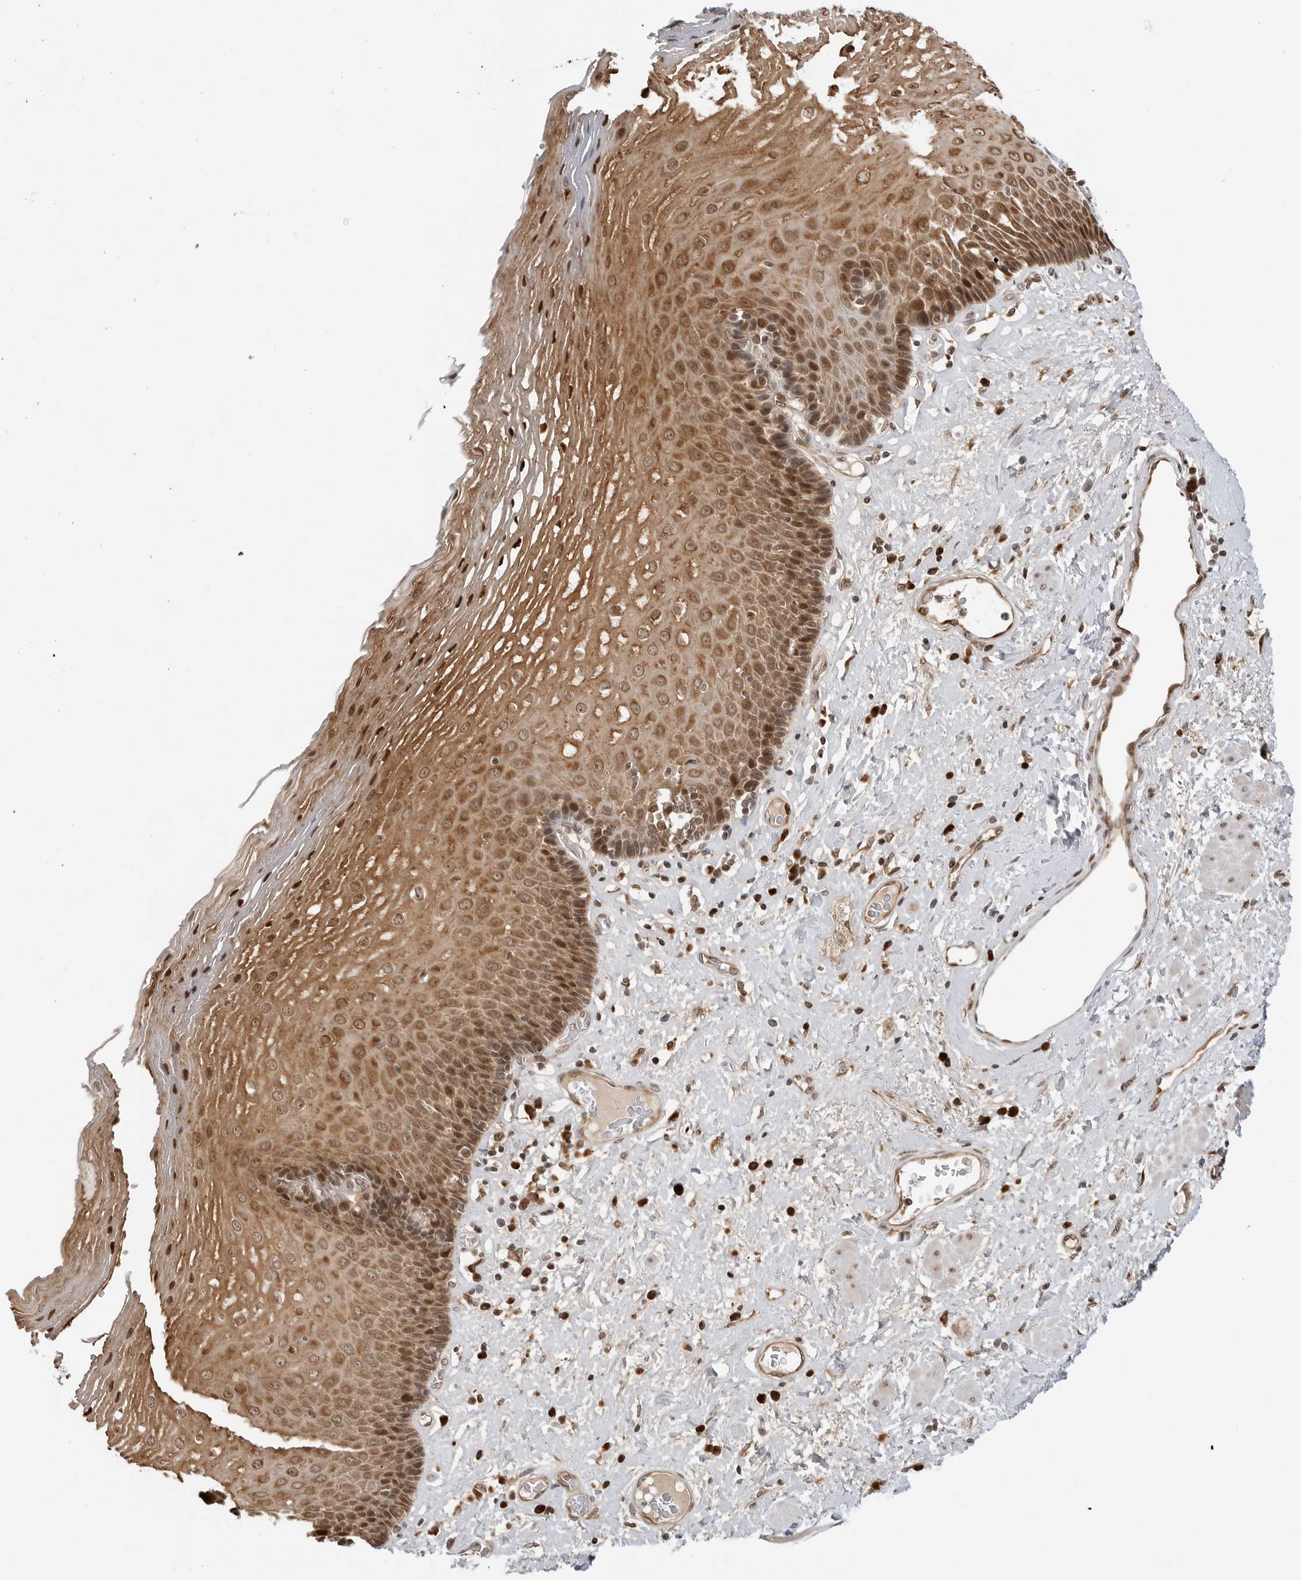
{"staining": {"intensity": "strong", "quantity": ">75%", "location": "cytoplasmic/membranous,nuclear"}, "tissue": "esophagus", "cell_type": "Squamous epithelial cells", "image_type": "normal", "snomed": [{"axis": "morphology", "description": "Normal tissue, NOS"}, {"axis": "morphology", "description": "Adenocarcinoma, NOS"}, {"axis": "topography", "description": "Esophagus"}], "caption": "An image of esophagus stained for a protein reveals strong cytoplasmic/membranous,nuclear brown staining in squamous epithelial cells. Using DAB (brown) and hematoxylin (blue) stains, captured at high magnification using brightfield microscopy.", "gene": "TIPRL", "patient": {"sex": "male", "age": 62}}